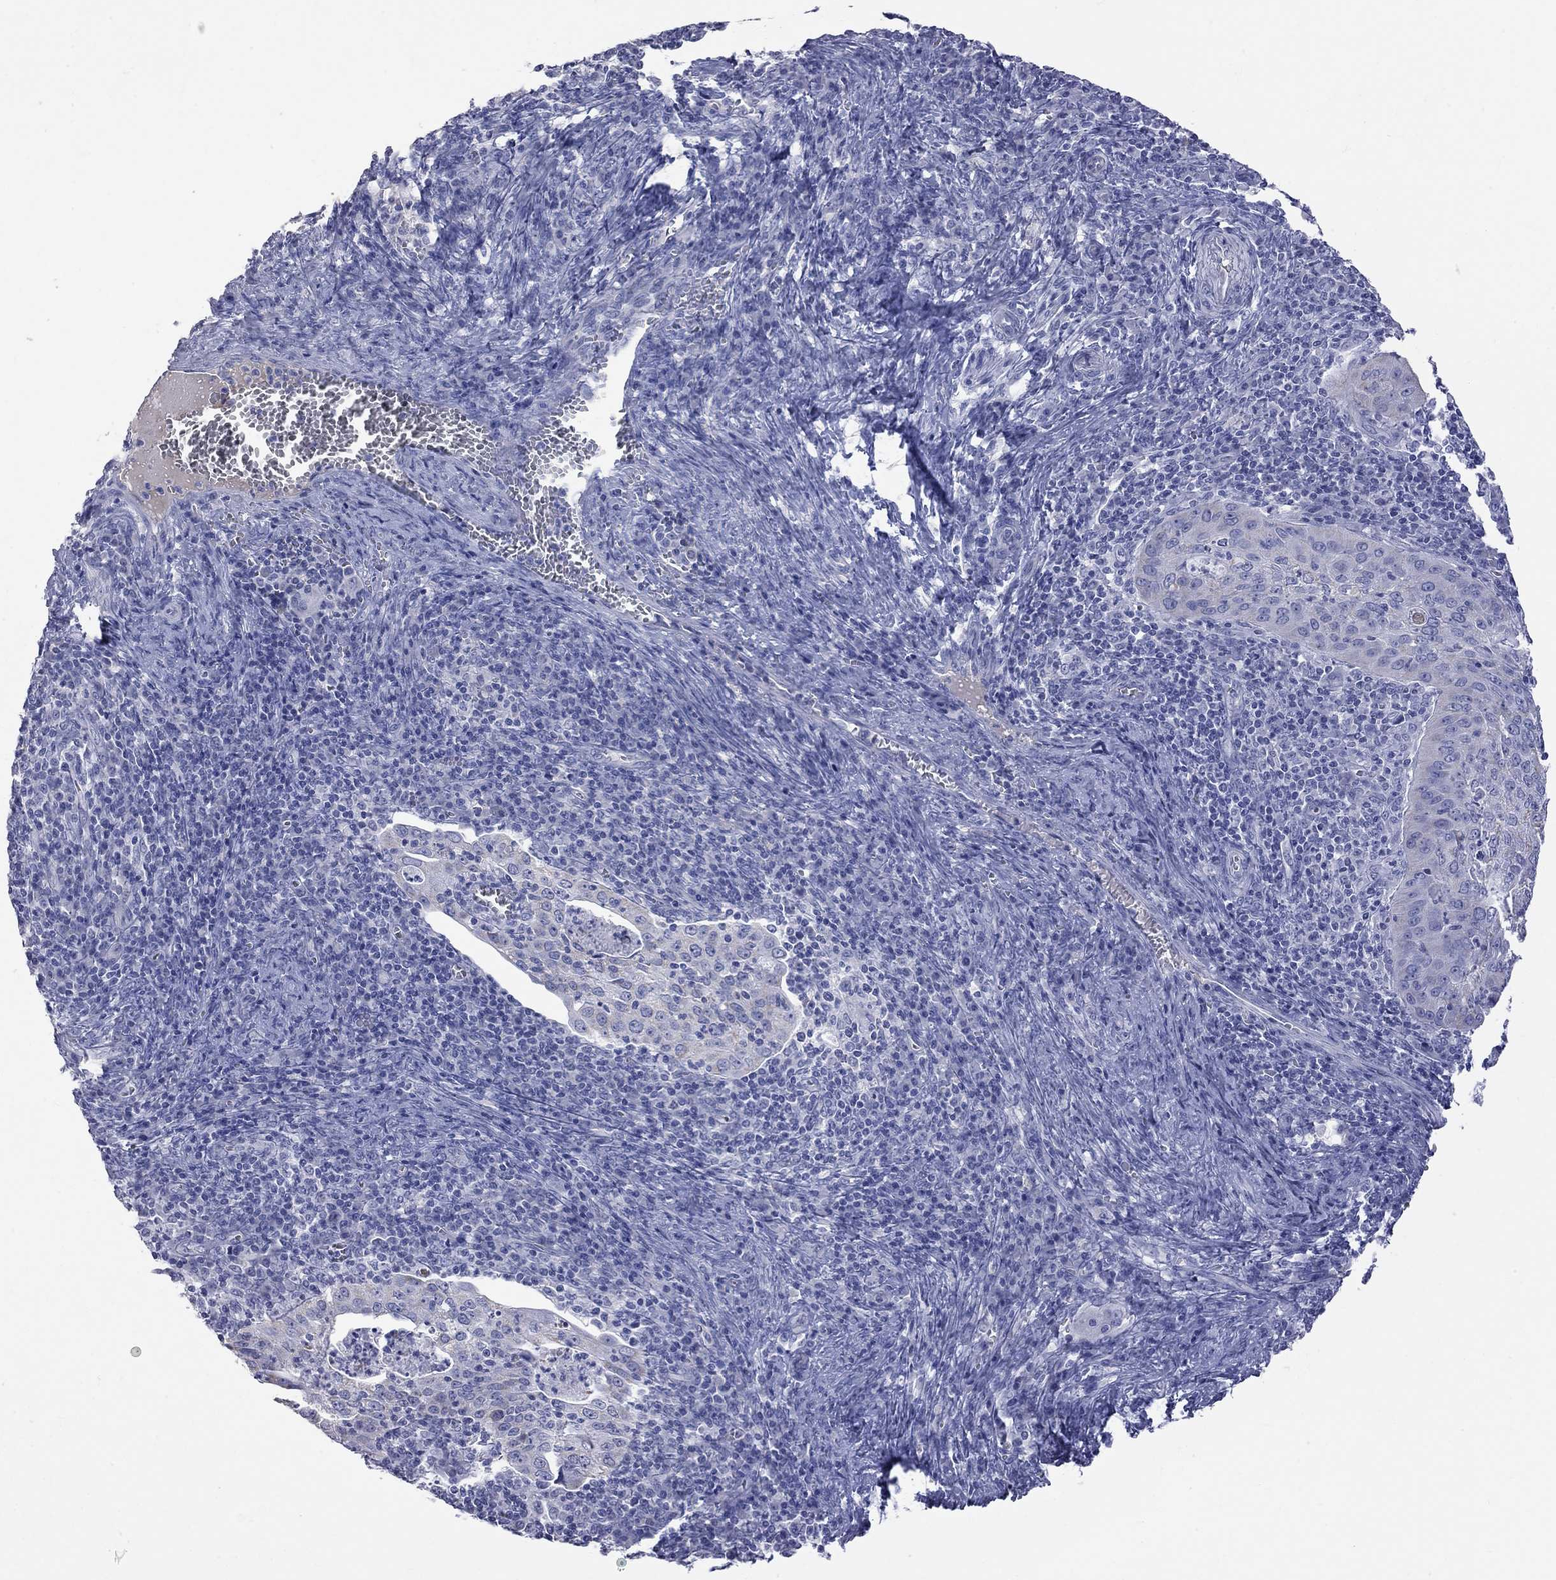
{"staining": {"intensity": "negative", "quantity": "none", "location": "none"}, "tissue": "cervical cancer", "cell_type": "Tumor cells", "image_type": "cancer", "snomed": [{"axis": "morphology", "description": "Squamous cell carcinoma, NOS"}, {"axis": "topography", "description": "Cervix"}], "caption": "This is an immunohistochemistry (IHC) histopathology image of cervical cancer. There is no expression in tumor cells.", "gene": "KCND2", "patient": {"sex": "female", "age": 39}}